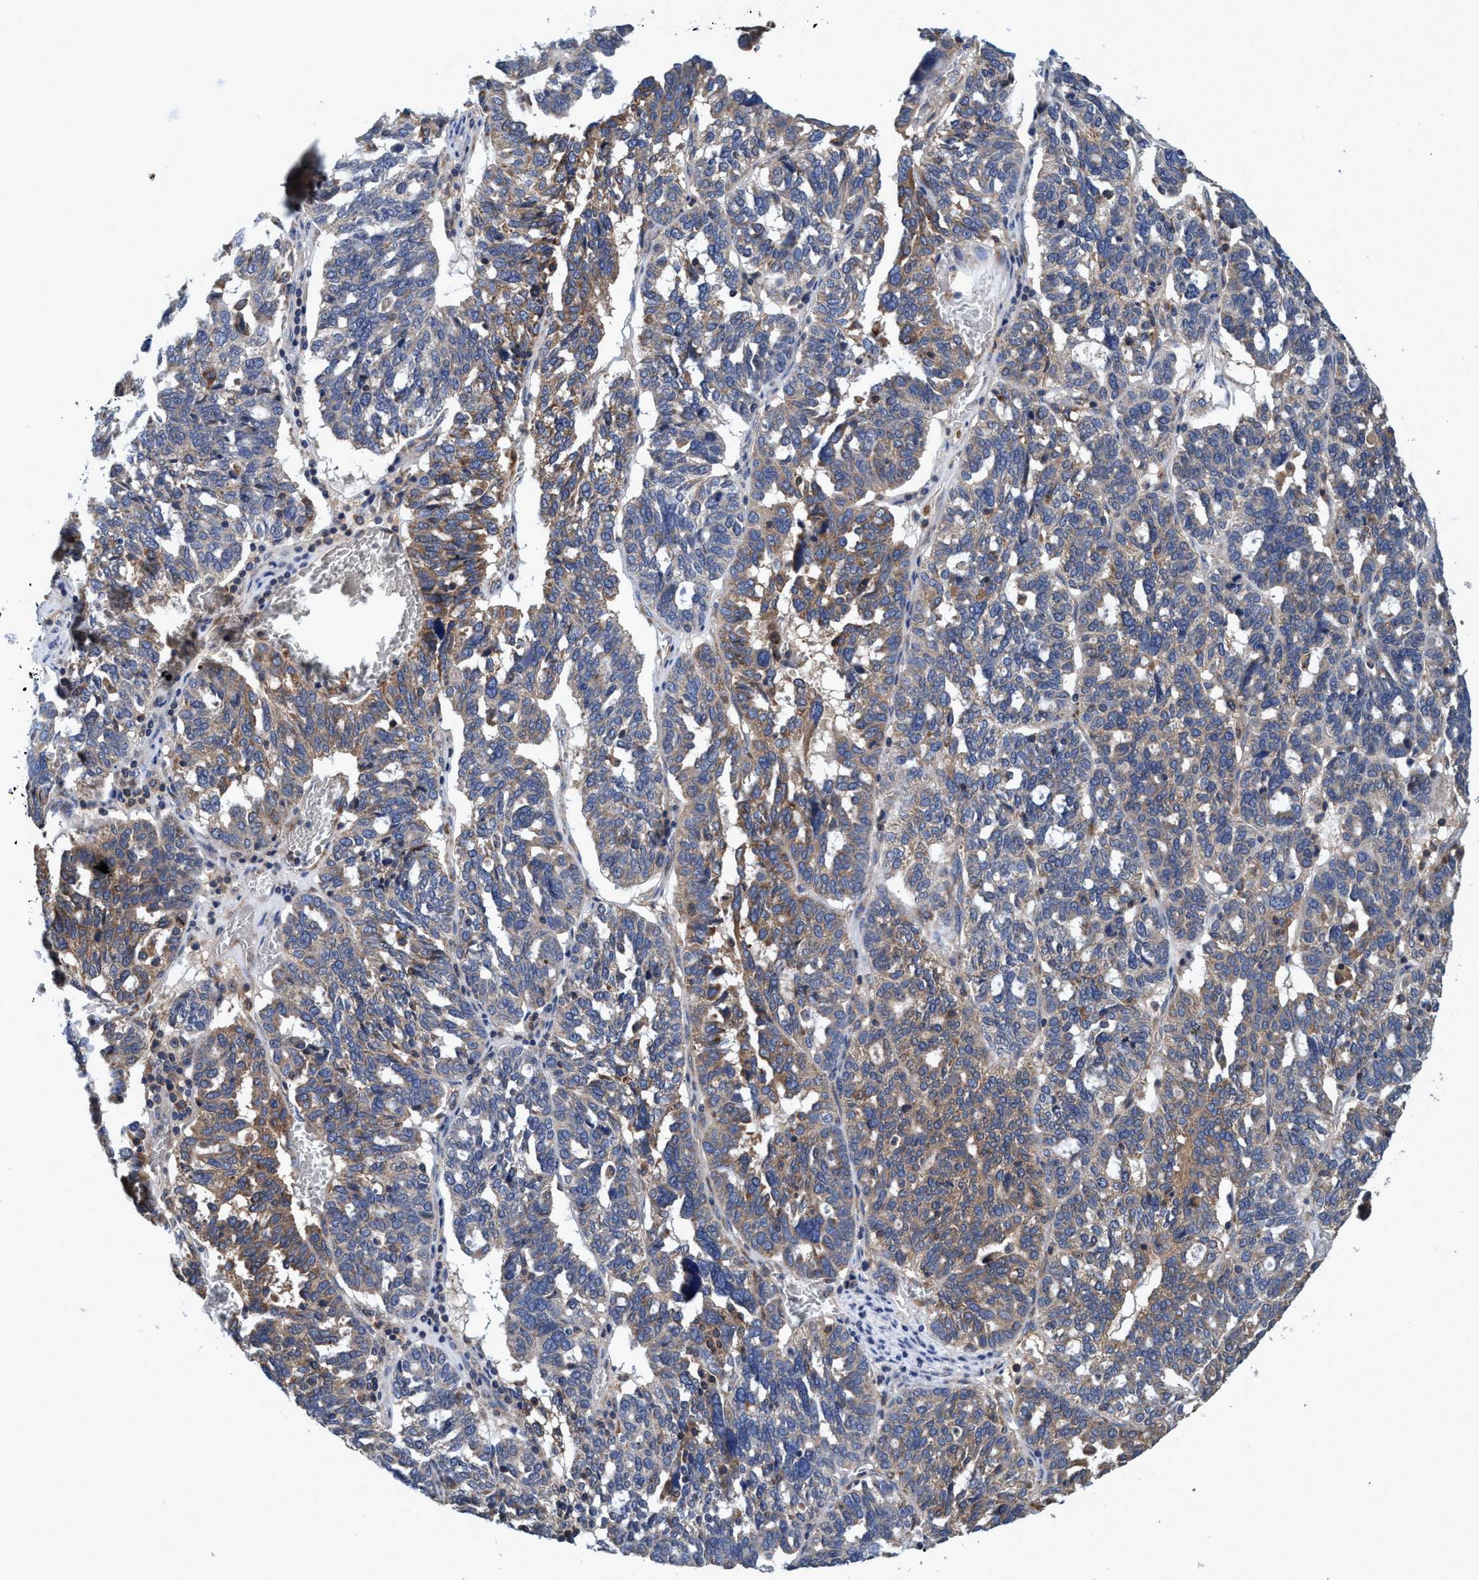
{"staining": {"intensity": "weak", "quantity": ">75%", "location": "cytoplasmic/membranous"}, "tissue": "ovarian cancer", "cell_type": "Tumor cells", "image_type": "cancer", "snomed": [{"axis": "morphology", "description": "Cystadenocarcinoma, serous, NOS"}, {"axis": "topography", "description": "Ovary"}], "caption": "The photomicrograph demonstrates staining of ovarian cancer (serous cystadenocarcinoma), revealing weak cytoplasmic/membranous protein expression (brown color) within tumor cells.", "gene": "CALCOCO2", "patient": {"sex": "female", "age": 59}}